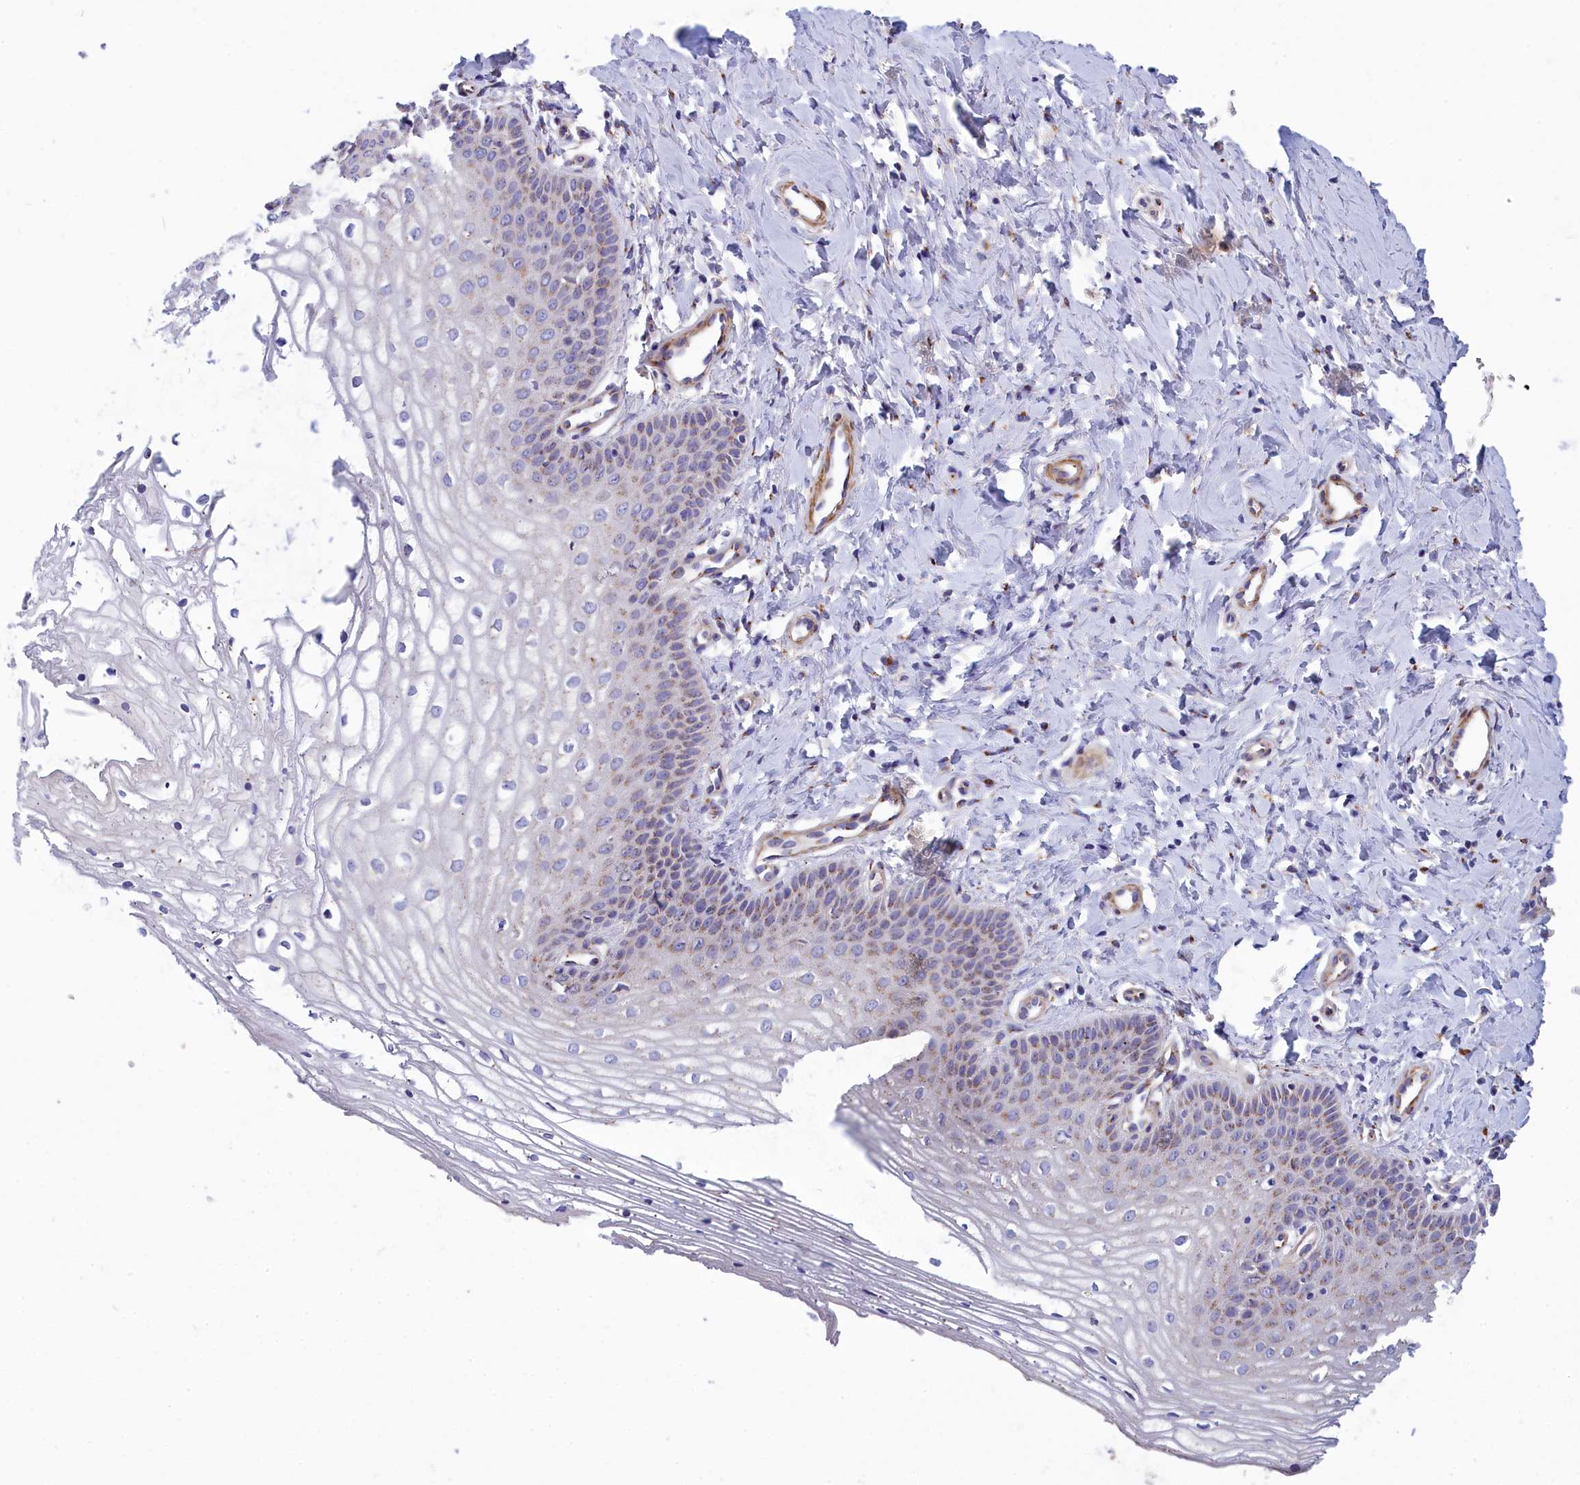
{"staining": {"intensity": "moderate", "quantity": "<25%", "location": "cytoplasmic/membranous"}, "tissue": "vagina", "cell_type": "Squamous epithelial cells", "image_type": "normal", "snomed": [{"axis": "morphology", "description": "Normal tissue, NOS"}, {"axis": "topography", "description": "Vagina"}], "caption": "DAB (3,3'-diaminobenzidine) immunohistochemical staining of benign vagina exhibits moderate cytoplasmic/membranous protein staining in approximately <25% of squamous epithelial cells. Immunohistochemistry stains the protein of interest in brown and the nuclei are stained blue.", "gene": "TUBGCP4", "patient": {"sex": "female", "age": 68}}